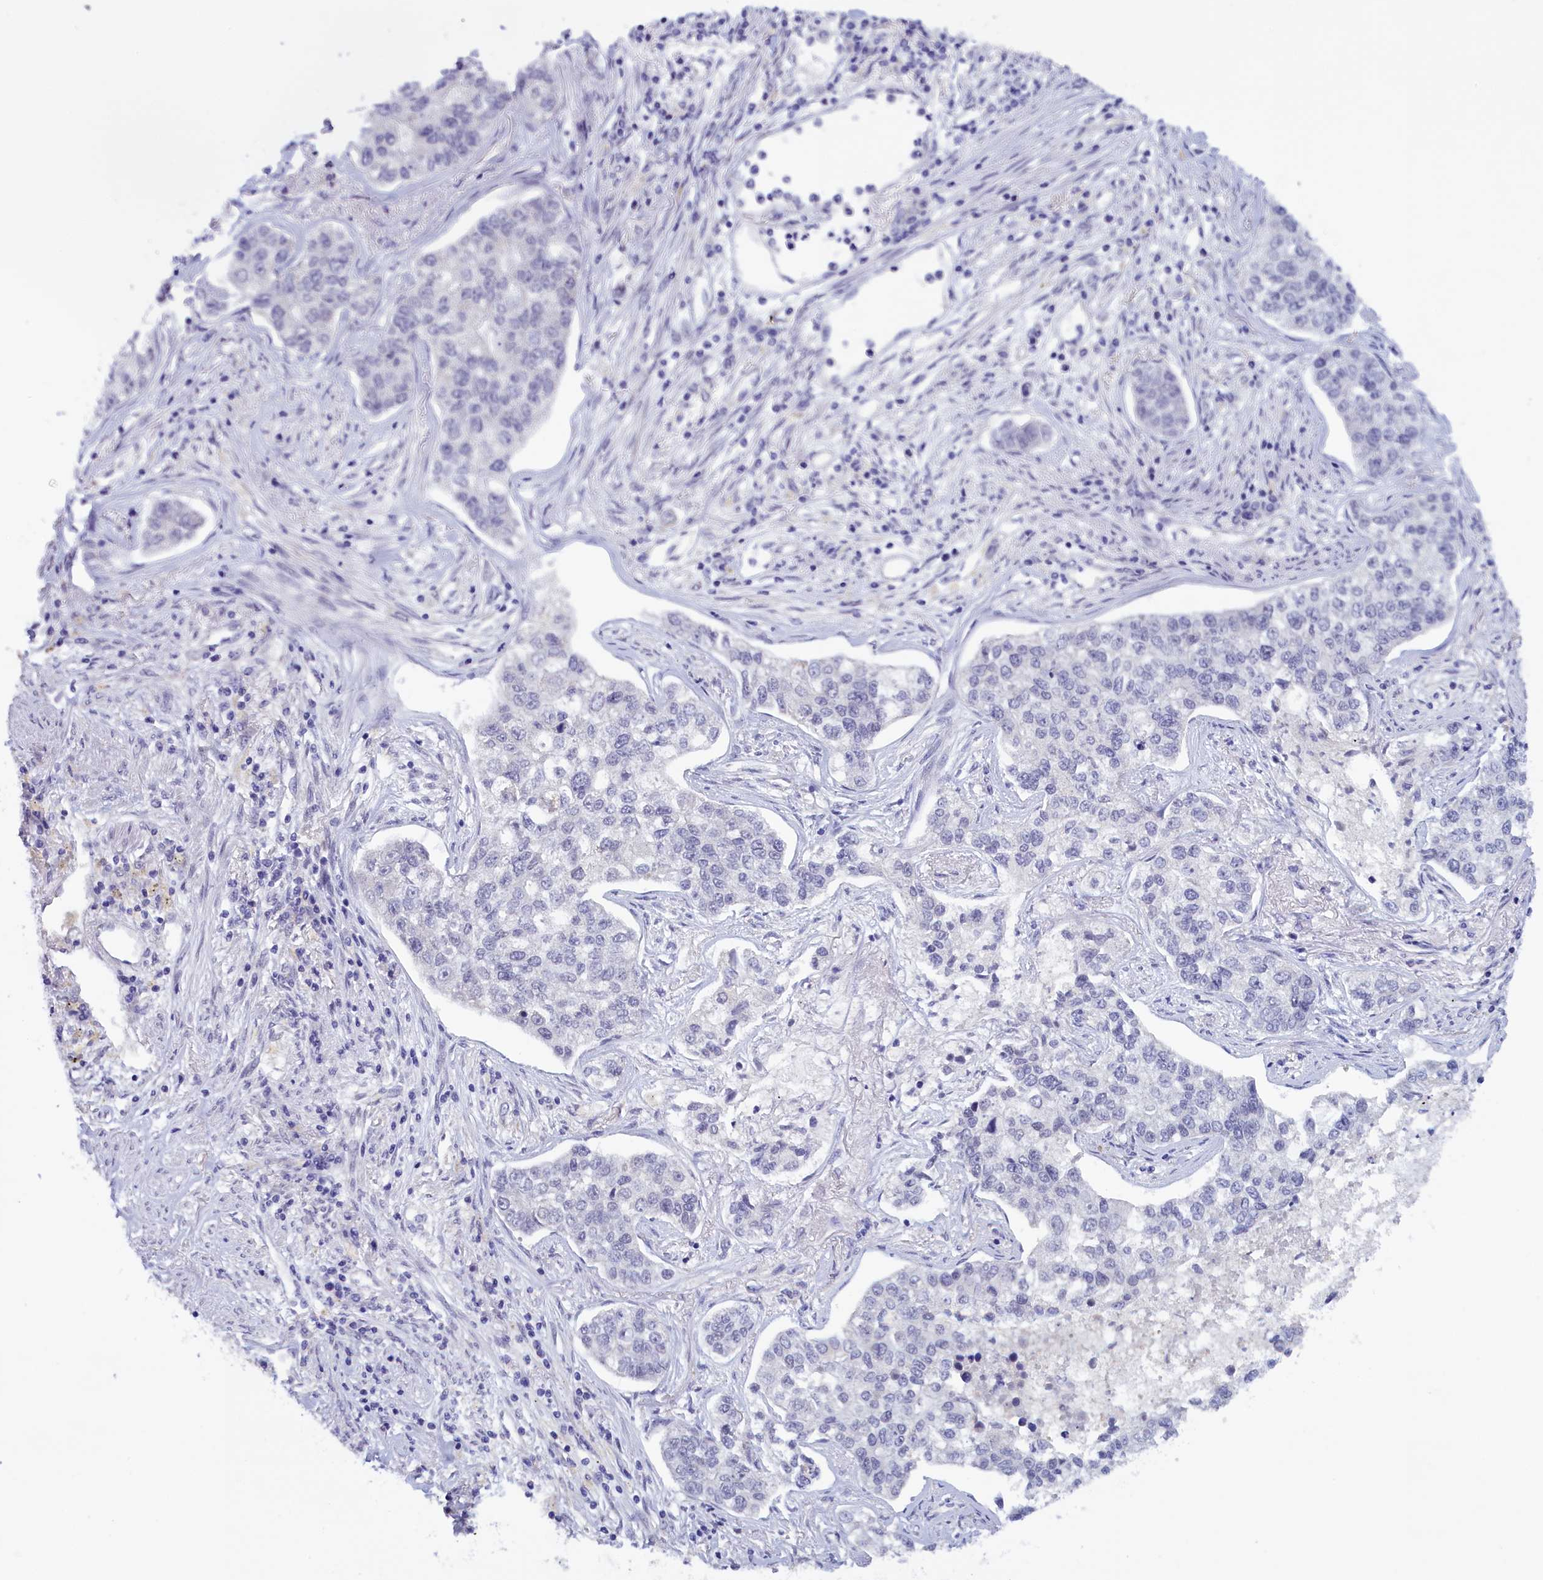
{"staining": {"intensity": "negative", "quantity": "none", "location": "none"}, "tissue": "lung cancer", "cell_type": "Tumor cells", "image_type": "cancer", "snomed": [{"axis": "morphology", "description": "Adenocarcinoma, NOS"}, {"axis": "topography", "description": "Lung"}], "caption": "Immunohistochemistry (IHC) of lung cancer displays no positivity in tumor cells.", "gene": "IGFALS", "patient": {"sex": "male", "age": 49}}